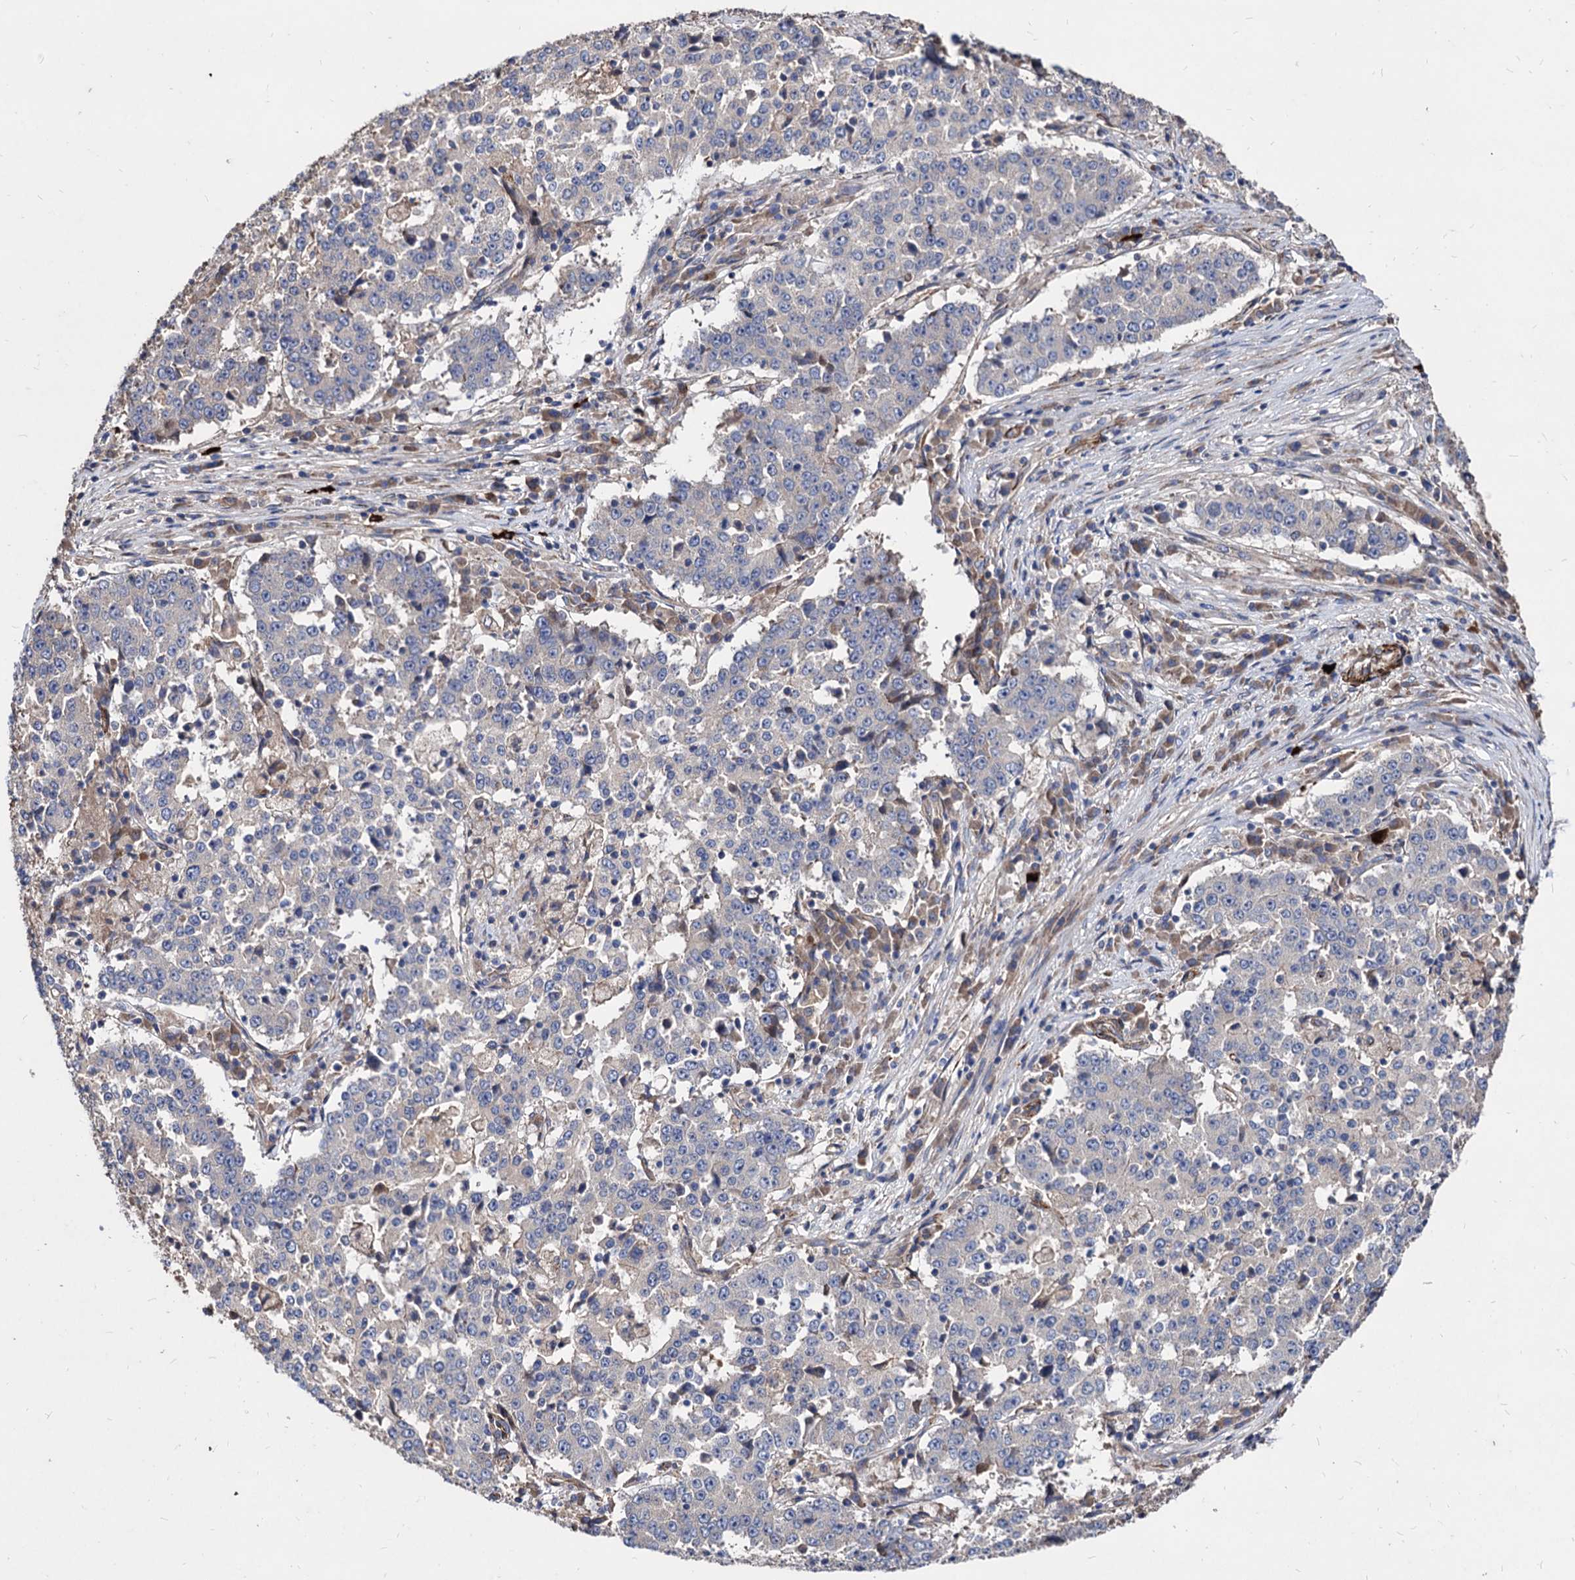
{"staining": {"intensity": "negative", "quantity": "none", "location": "none"}, "tissue": "stomach cancer", "cell_type": "Tumor cells", "image_type": "cancer", "snomed": [{"axis": "morphology", "description": "Adenocarcinoma, NOS"}, {"axis": "topography", "description": "Stomach"}], "caption": "A micrograph of human stomach adenocarcinoma is negative for staining in tumor cells.", "gene": "WDR11", "patient": {"sex": "male", "age": 59}}